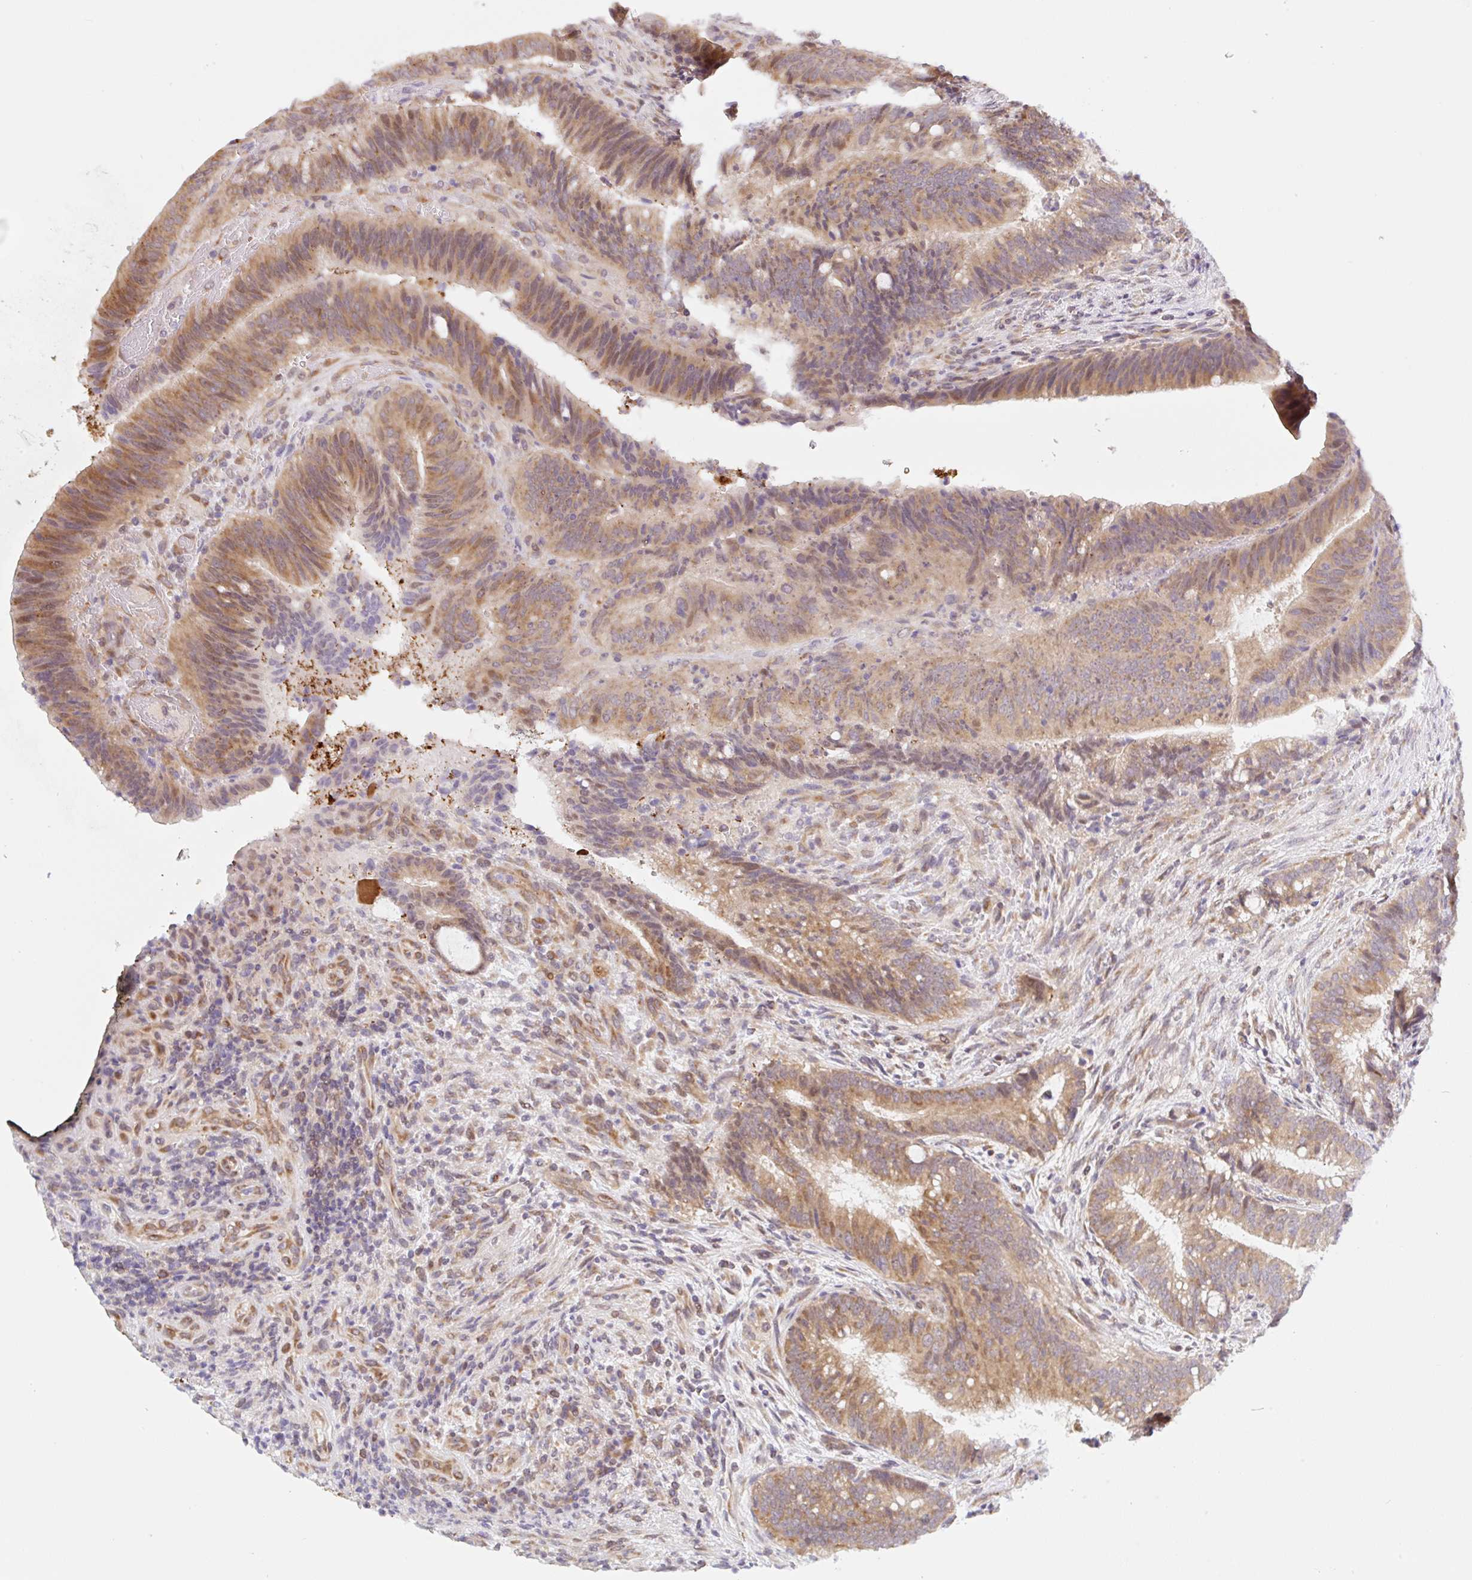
{"staining": {"intensity": "moderate", "quantity": ">75%", "location": "cytoplasmic/membranous"}, "tissue": "colorectal cancer", "cell_type": "Tumor cells", "image_type": "cancer", "snomed": [{"axis": "morphology", "description": "Adenocarcinoma, NOS"}, {"axis": "topography", "description": "Colon"}], "caption": "Immunohistochemical staining of human colorectal adenocarcinoma shows moderate cytoplasmic/membranous protein positivity in approximately >75% of tumor cells.", "gene": "TBPL2", "patient": {"sex": "female", "age": 43}}